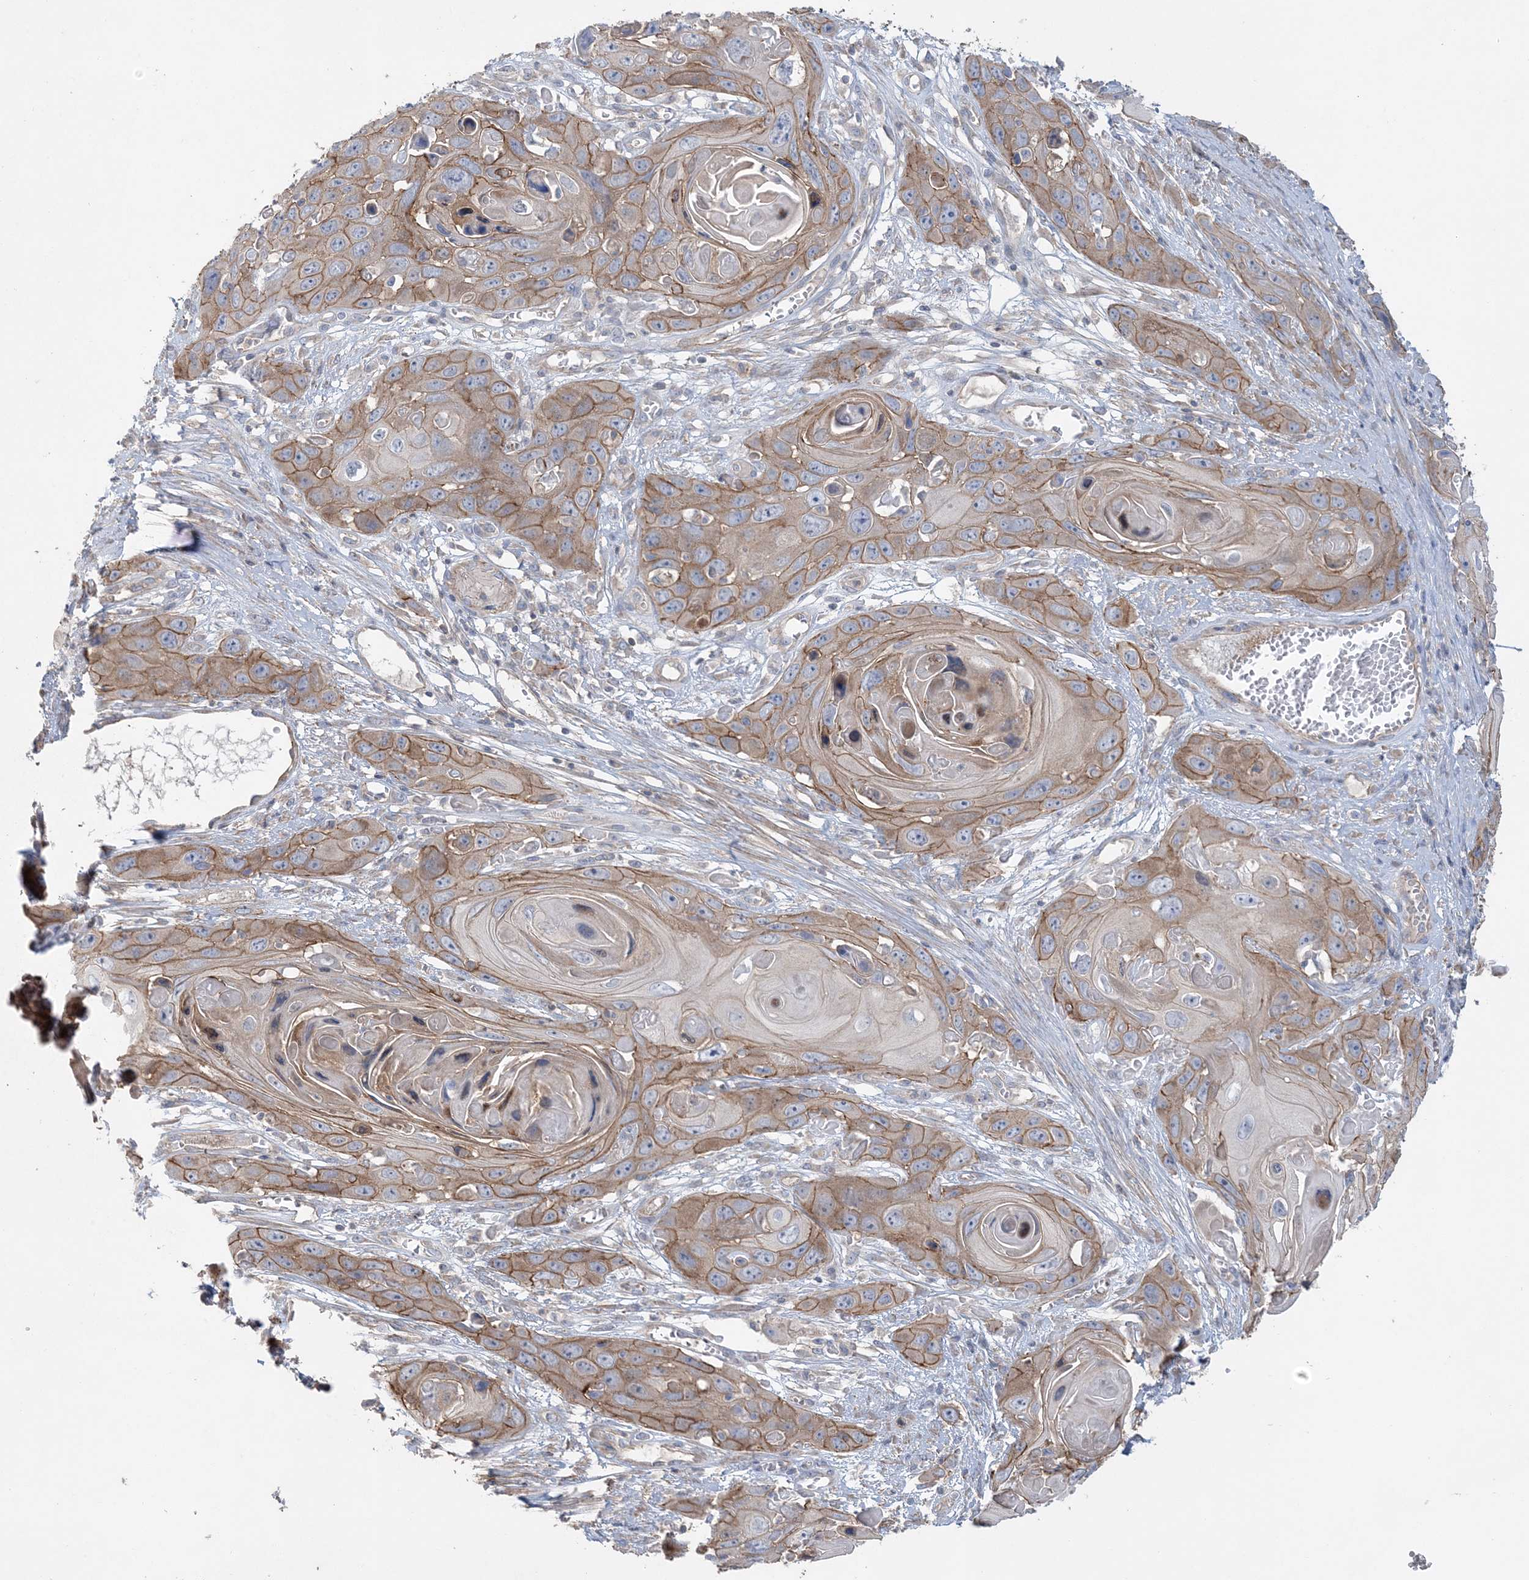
{"staining": {"intensity": "moderate", "quantity": ">75%", "location": "cytoplasmic/membranous"}, "tissue": "skin cancer", "cell_type": "Tumor cells", "image_type": "cancer", "snomed": [{"axis": "morphology", "description": "Squamous cell carcinoma, NOS"}, {"axis": "topography", "description": "Skin"}], "caption": "A medium amount of moderate cytoplasmic/membranous expression is appreciated in about >75% of tumor cells in squamous cell carcinoma (skin) tissue.", "gene": "PIGC", "patient": {"sex": "male", "age": 55}}